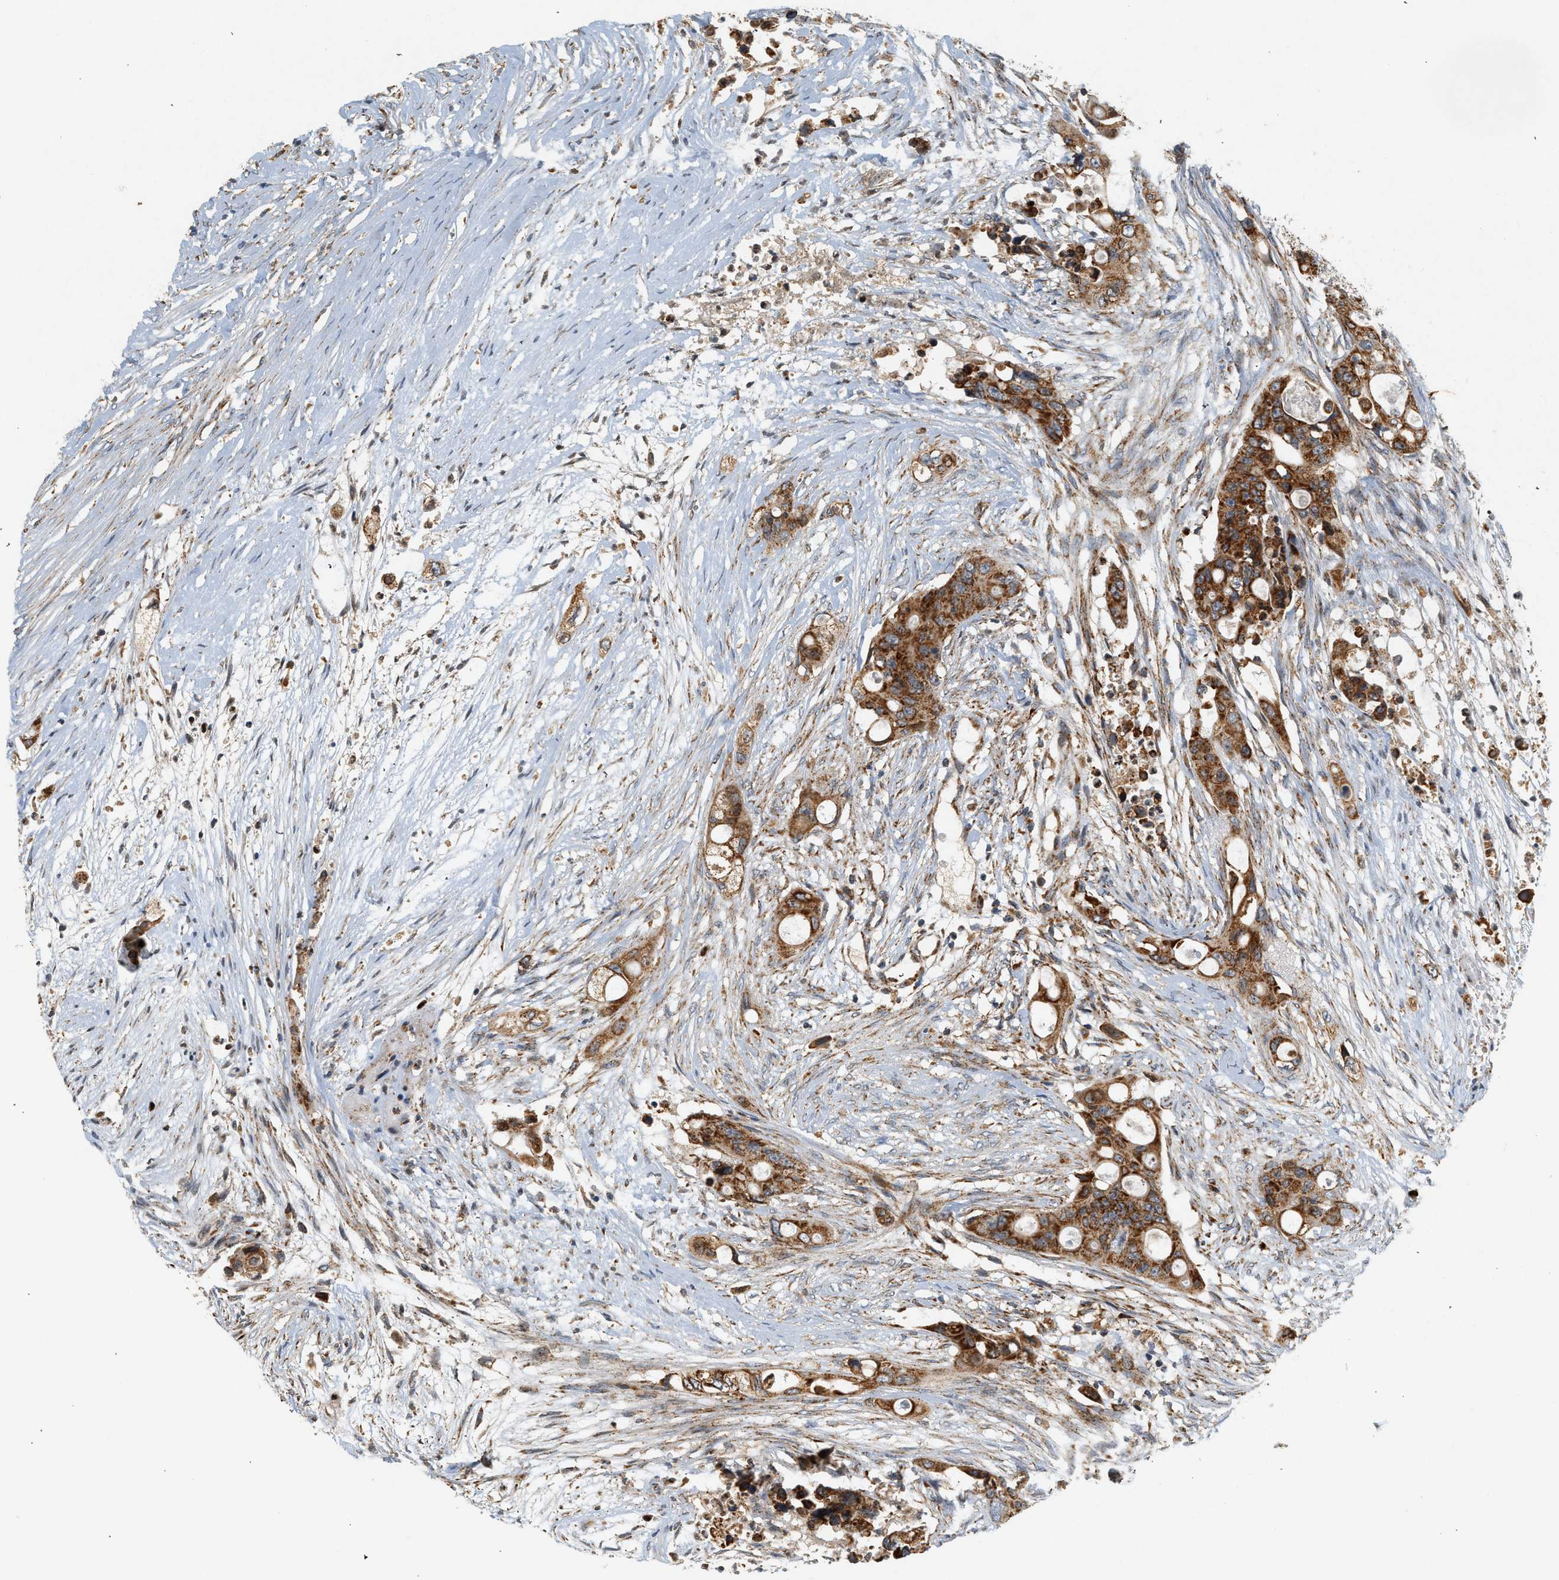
{"staining": {"intensity": "strong", "quantity": ">75%", "location": "cytoplasmic/membranous"}, "tissue": "colorectal cancer", "cell_type": "Tumor cells", "image_type": "cancer", "snomed": [{"axis": "morphology", "description": "Adenocarcinoma, NOS"}, {"axis": "topography", "description": "Colon"}], "caption": "Strong cytoplasmic/membranous protein staining is present in about >75% of tumor cells in colorectal adenocarcinoma. Nuclei are stained in blue.", "gene": "MCU", "patient": {"sex": "female", "age": 57}}